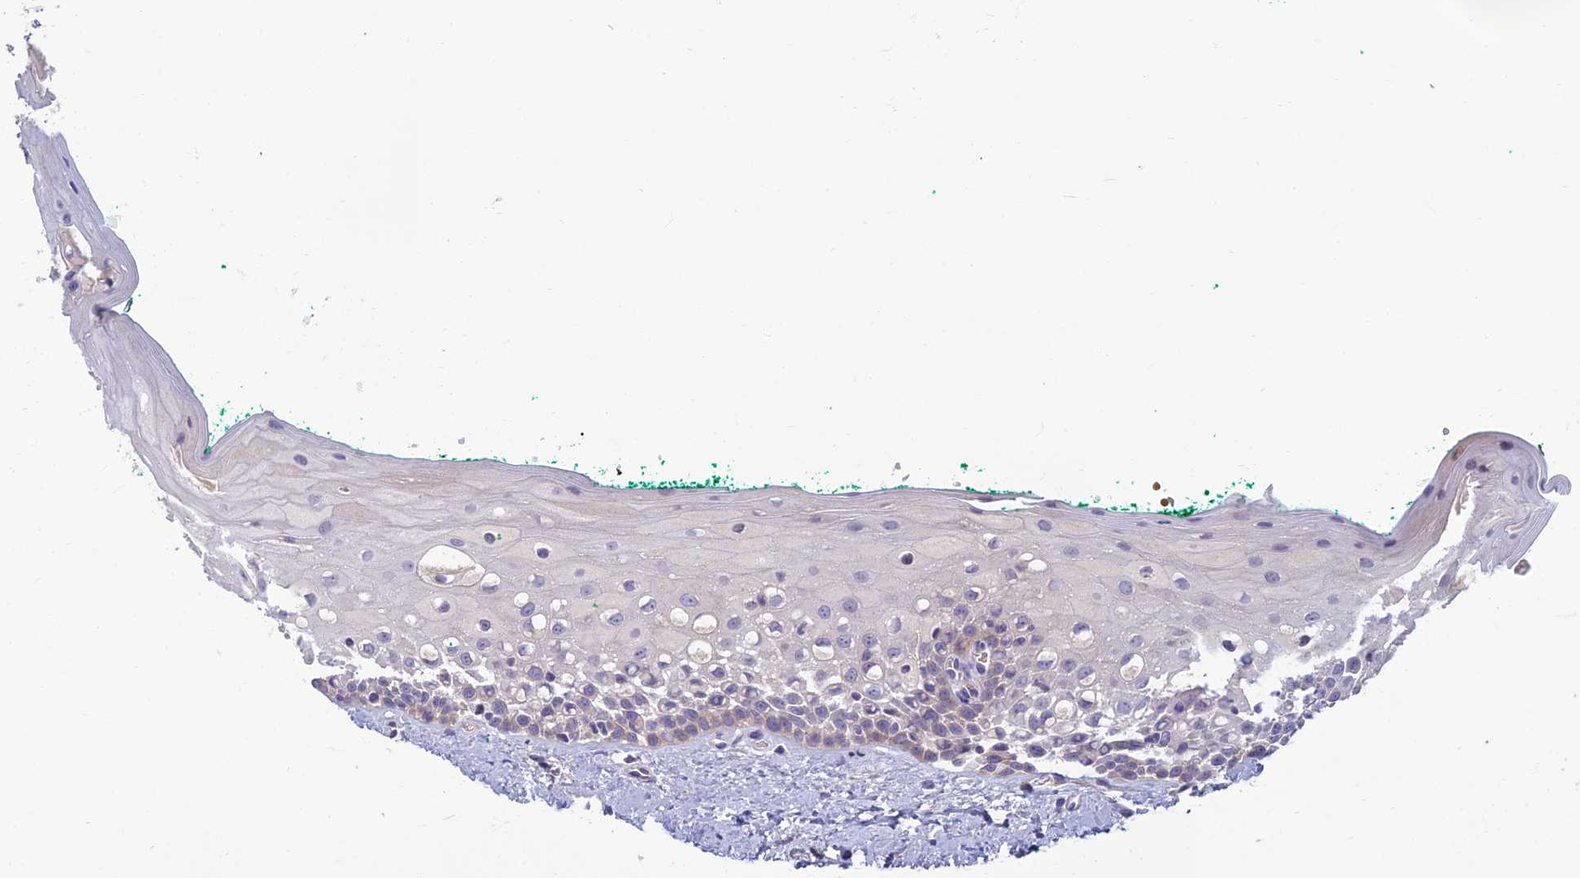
{"staining": {"intensity": "weak", "quantity": "<25%", "location": "cytoplasmic/membranous"}, "tissue": "oral mucosa", "cell_type": "Squamous epithelial cells", "image_type": "normal", "snomed": [{"axis": "morphology", "description": "Normal tissue, NOS"}, {"axis": "topography", "description": "Oral tissue"}], "caption": "Immunohistochemistry histopathology image of benign human oral mucosa stained for a protein (brown), which exhibits no staining in squamous epithelial cells. Brightfield microscopy of immunohistochemistry stained with DAB (3,3'-diaminobenzidine) (brown) and hematoxylin (blue), captured at high magnification.", "gene": "CLIP4", "patient": {"sex": "female", "age": 70}}